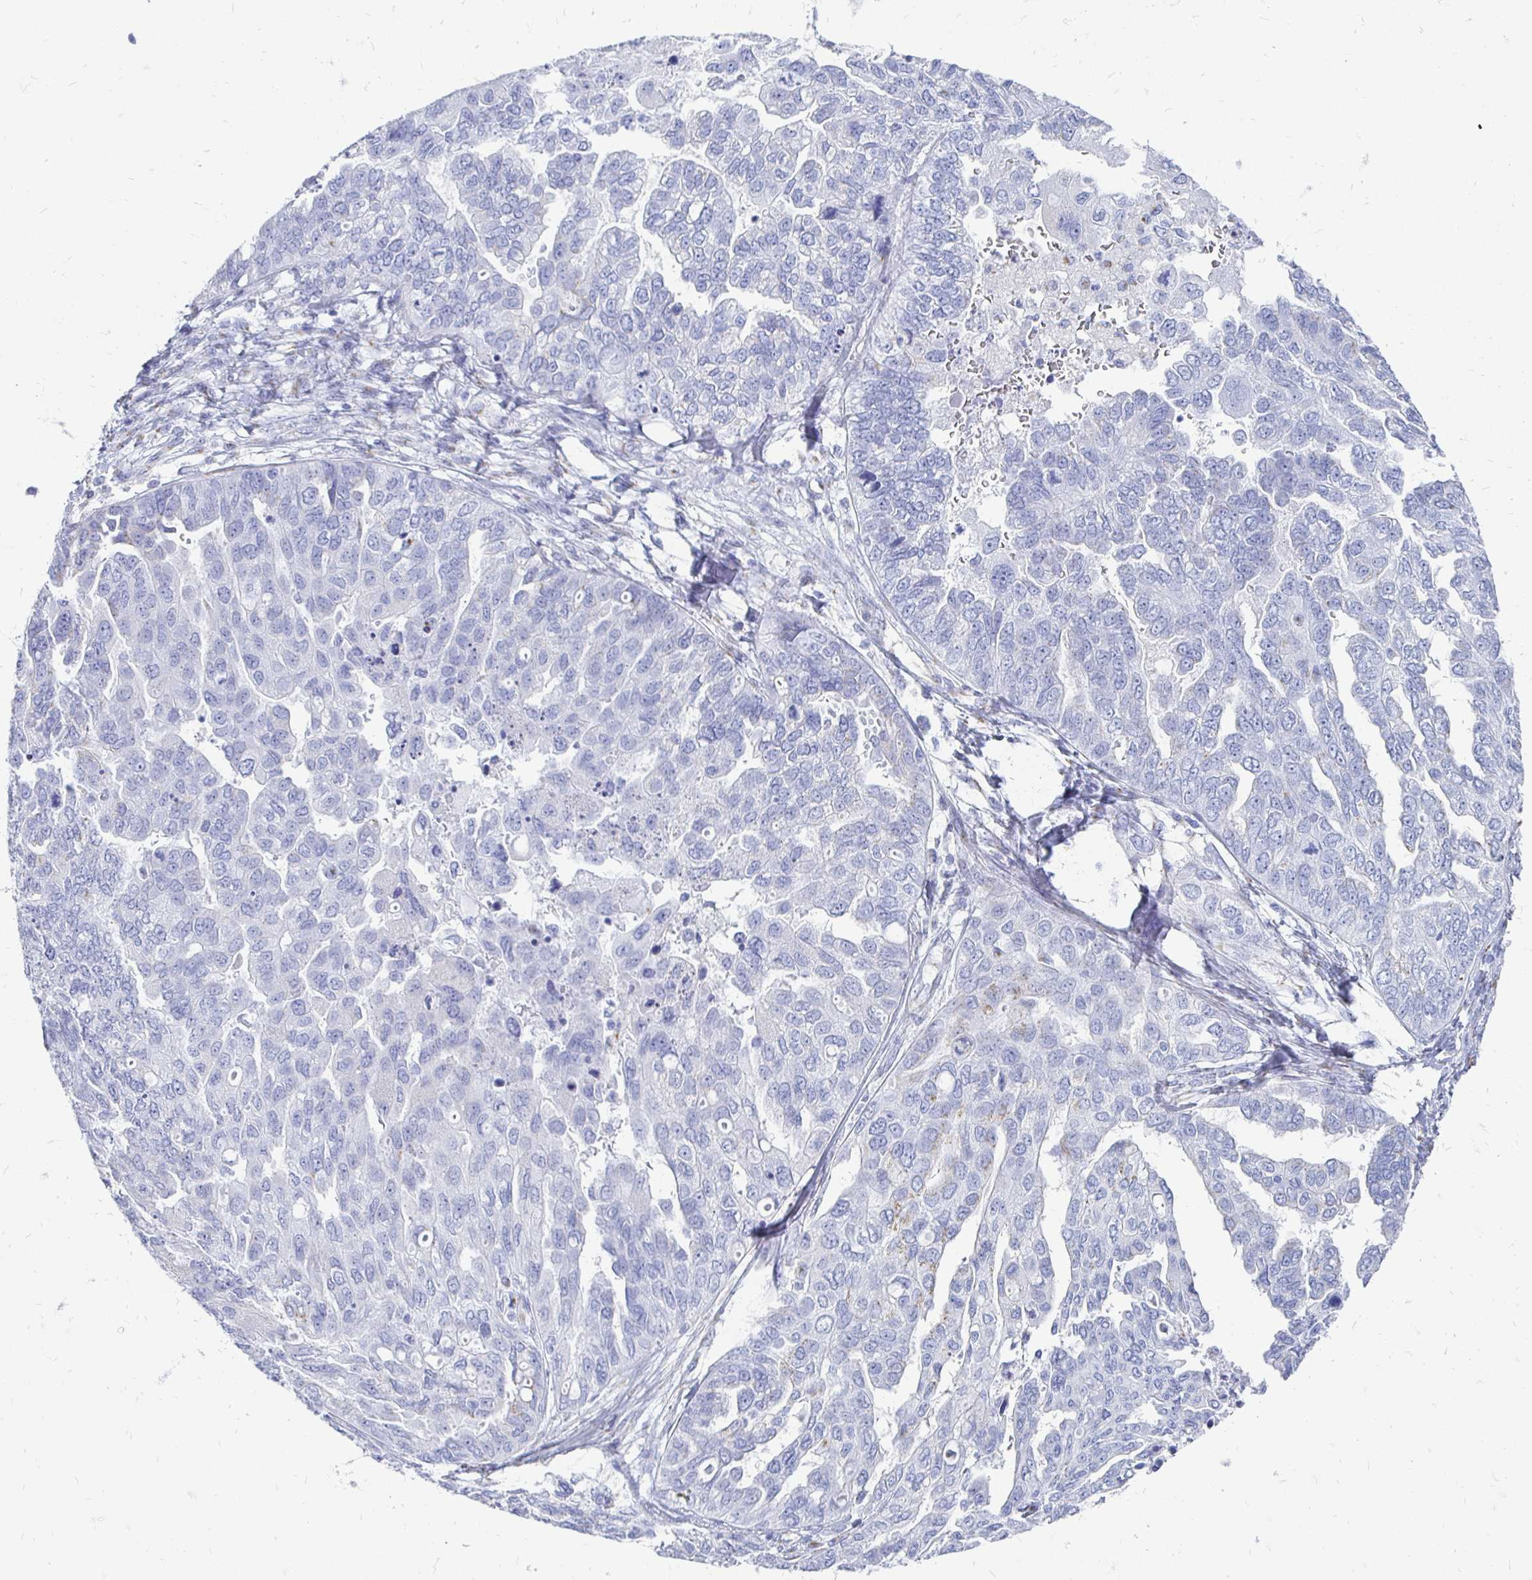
{"staining": {"intensity": "negative", "quantity": "none", "location": "none"}, "tissue": "ovarian cancer", "cell_type": "Tumor cells", "image_type": "cancer", "snomed": [{"axis": "morphology", "description": "Cystadenocarcinoma, serous, NOS"}, {"axis": "topography", "description": "Ovary"}], "caption": "Tumor cells are negative for brown protein staining in ovarian serous cystadenocarcinoma.", "gene": "PAGE4", "patient": {"sex": "female", "age": 53}}